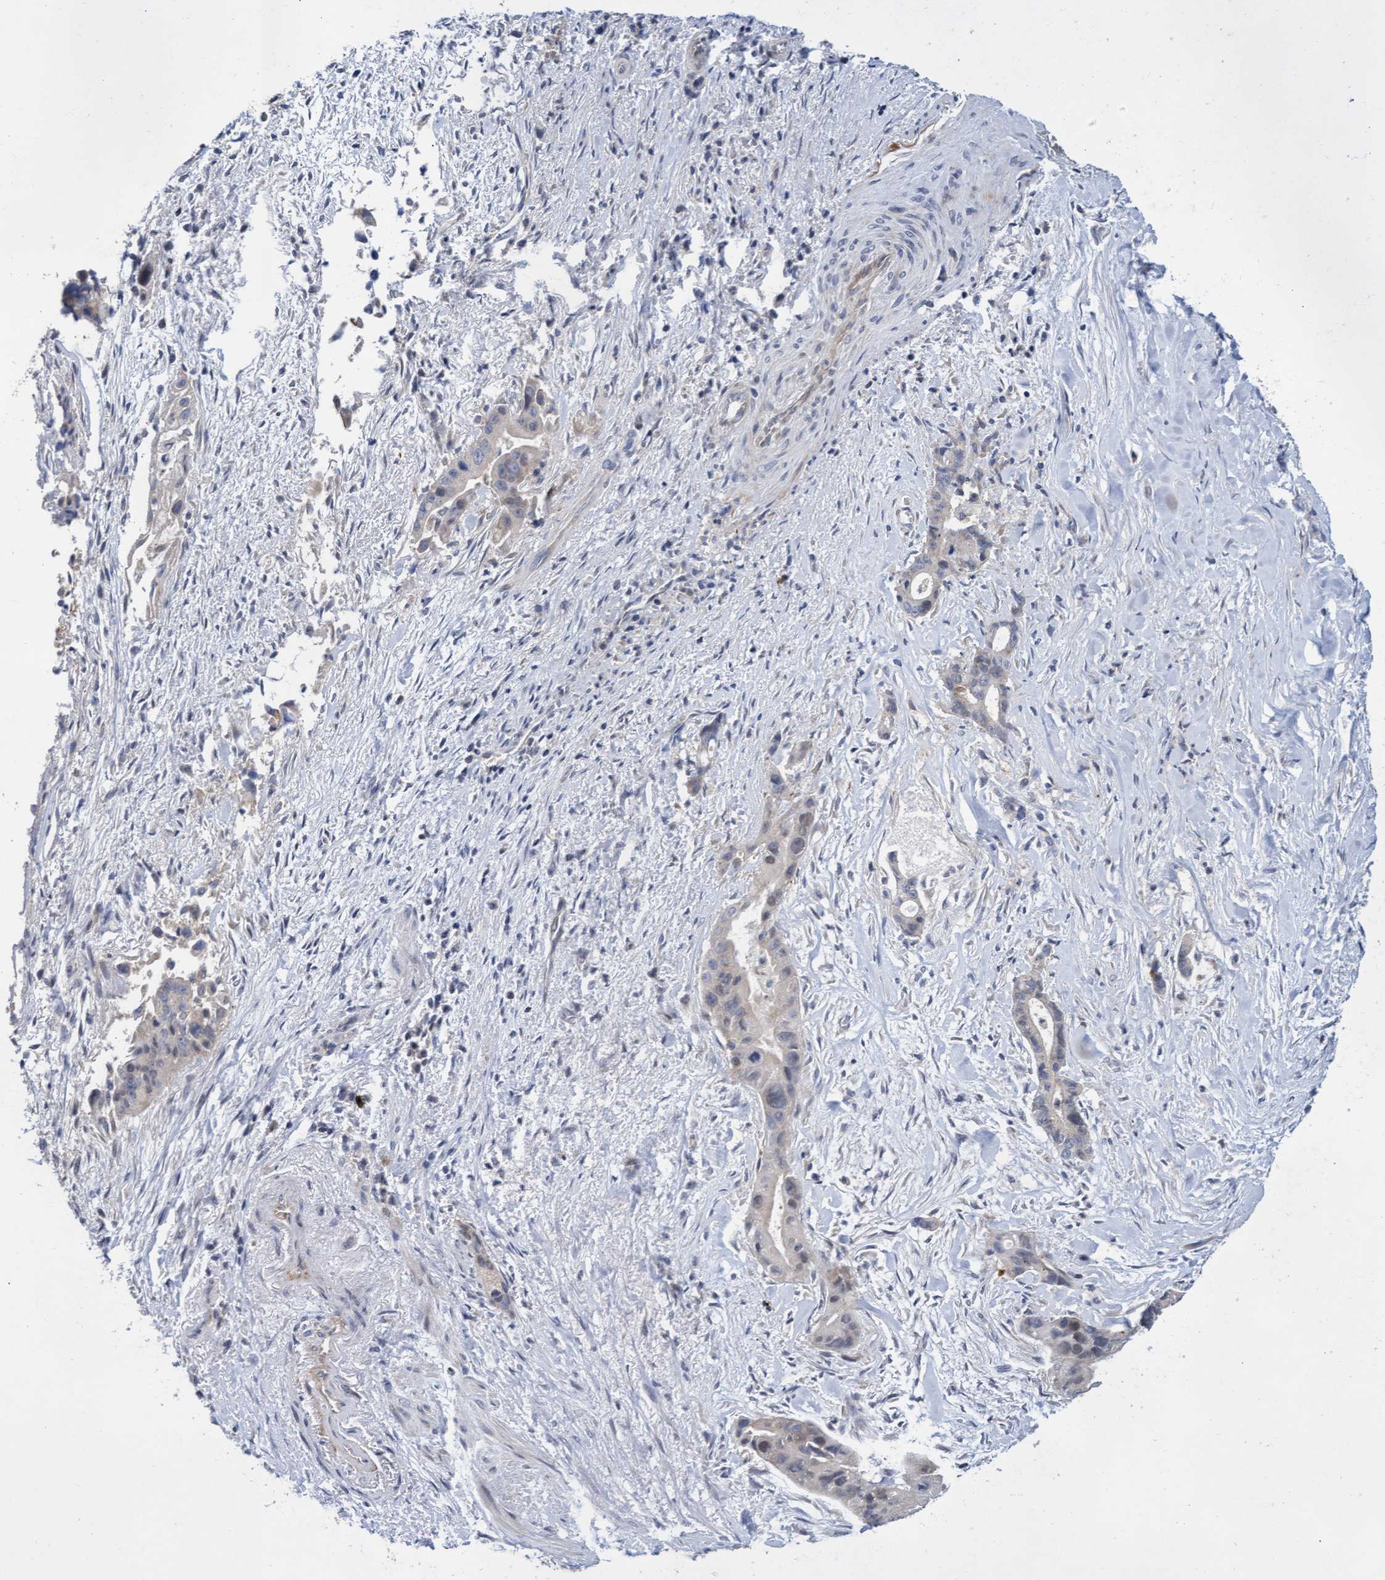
{"staining": {"intensity": "negative", "quantity": "none", "location": "none"}, "tissue": "liver cancer", "cell_type": "Tumor cells", "image_type": "cancer", "snomed": [{"axis": "morphology", "description": "Cholangiocarcinoma"}, {"axis": "topography", "description": "Liver"}], "caption": "DAB immunohistochemical staining of human liver cholangiocarcinoma demonstrates no significant expression in tumor cells.", "gene": "ABCF2", "patient": {"sex": "female", "age": 55}}